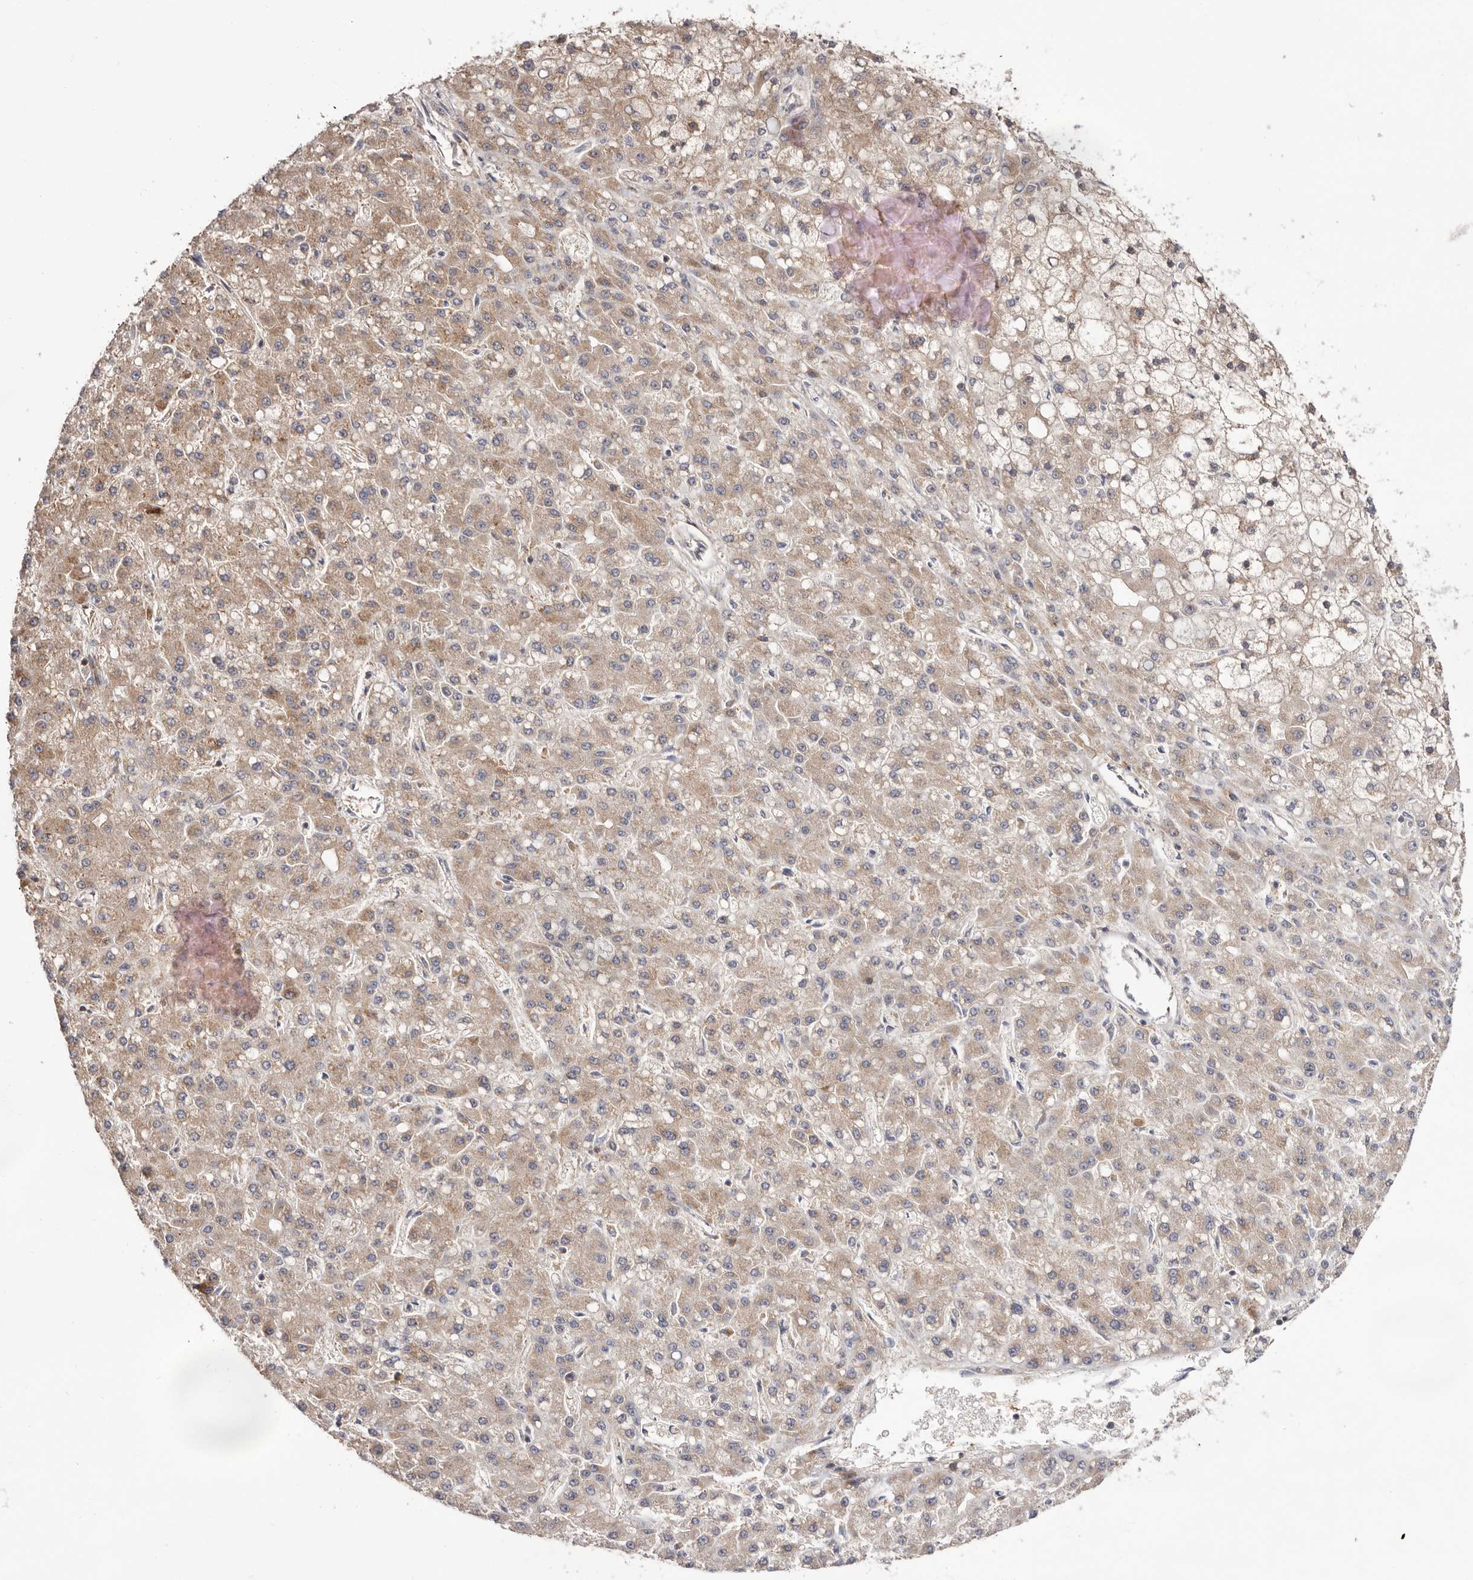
{"staining": {"intensity": "weak", "quantity": ">75%", "location": "cytoplasmic/membranous"}, "tissue": "liver cancer", "cell_type": "Tumor cells", "image_type": "cancer", "snomed": [{"axis": "morphology", "description": "Carcinoma, Hepatocellular, NOS"}, {"axis": "topography", "description": "Liver"}], "caption": "Weak cytoplasmic/membranous protein positivity is present in approximately >75% of tumor cells in hepatocellular carcinoma (liver). The staining is performed using DAB (3,3'-diaminobenzidine) brown chromogen to label protein expression. The nuclei are counter-stained blue using hematoxylin.", "gene": "RNF213", "patient": {"sex": "male", "age": 67}}